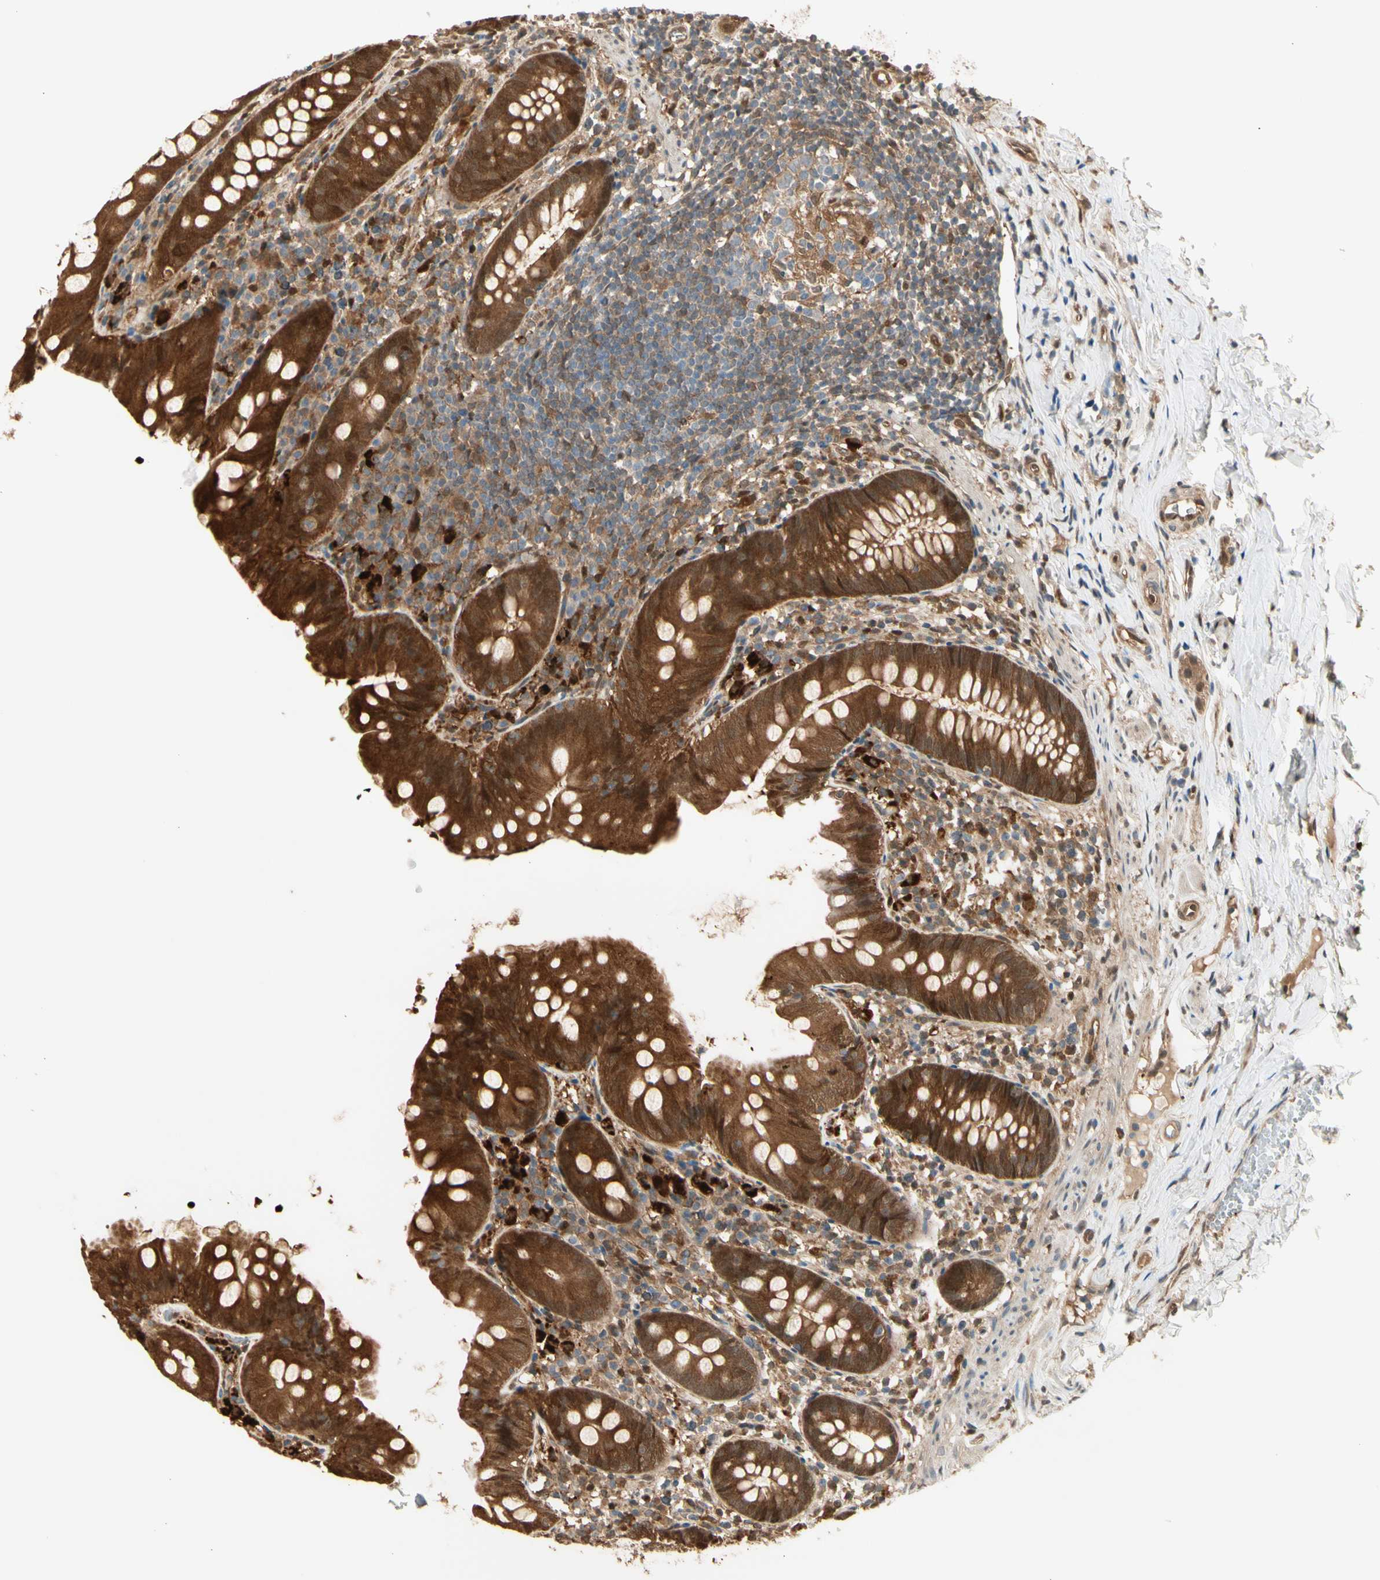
{"staining": {"intensity": "strong", "quantity": ">75%", "location": "cytoplasmic/membranous,nuclear"}, "tissue": "appendix", "cell_type": "Glandular cells", "image_type": "normal", "snomed": [{"axis": "morphology", "description": "Normal tissue, NOS"}, {"axis": "topography", "description": "Appendix"}], "caption": "The micrograph exhibits staining of benign appendix, revealing strong cytoplasmic/membranous,nuclear protein expression (brown color) within glandular cells. (DAB (3,3'-diaminobenzidine) IHC, brown staining for protein, blue staining for nuclei).", "gene": "SERPINB6", "patient": {"sex": "male", "age": 52}}